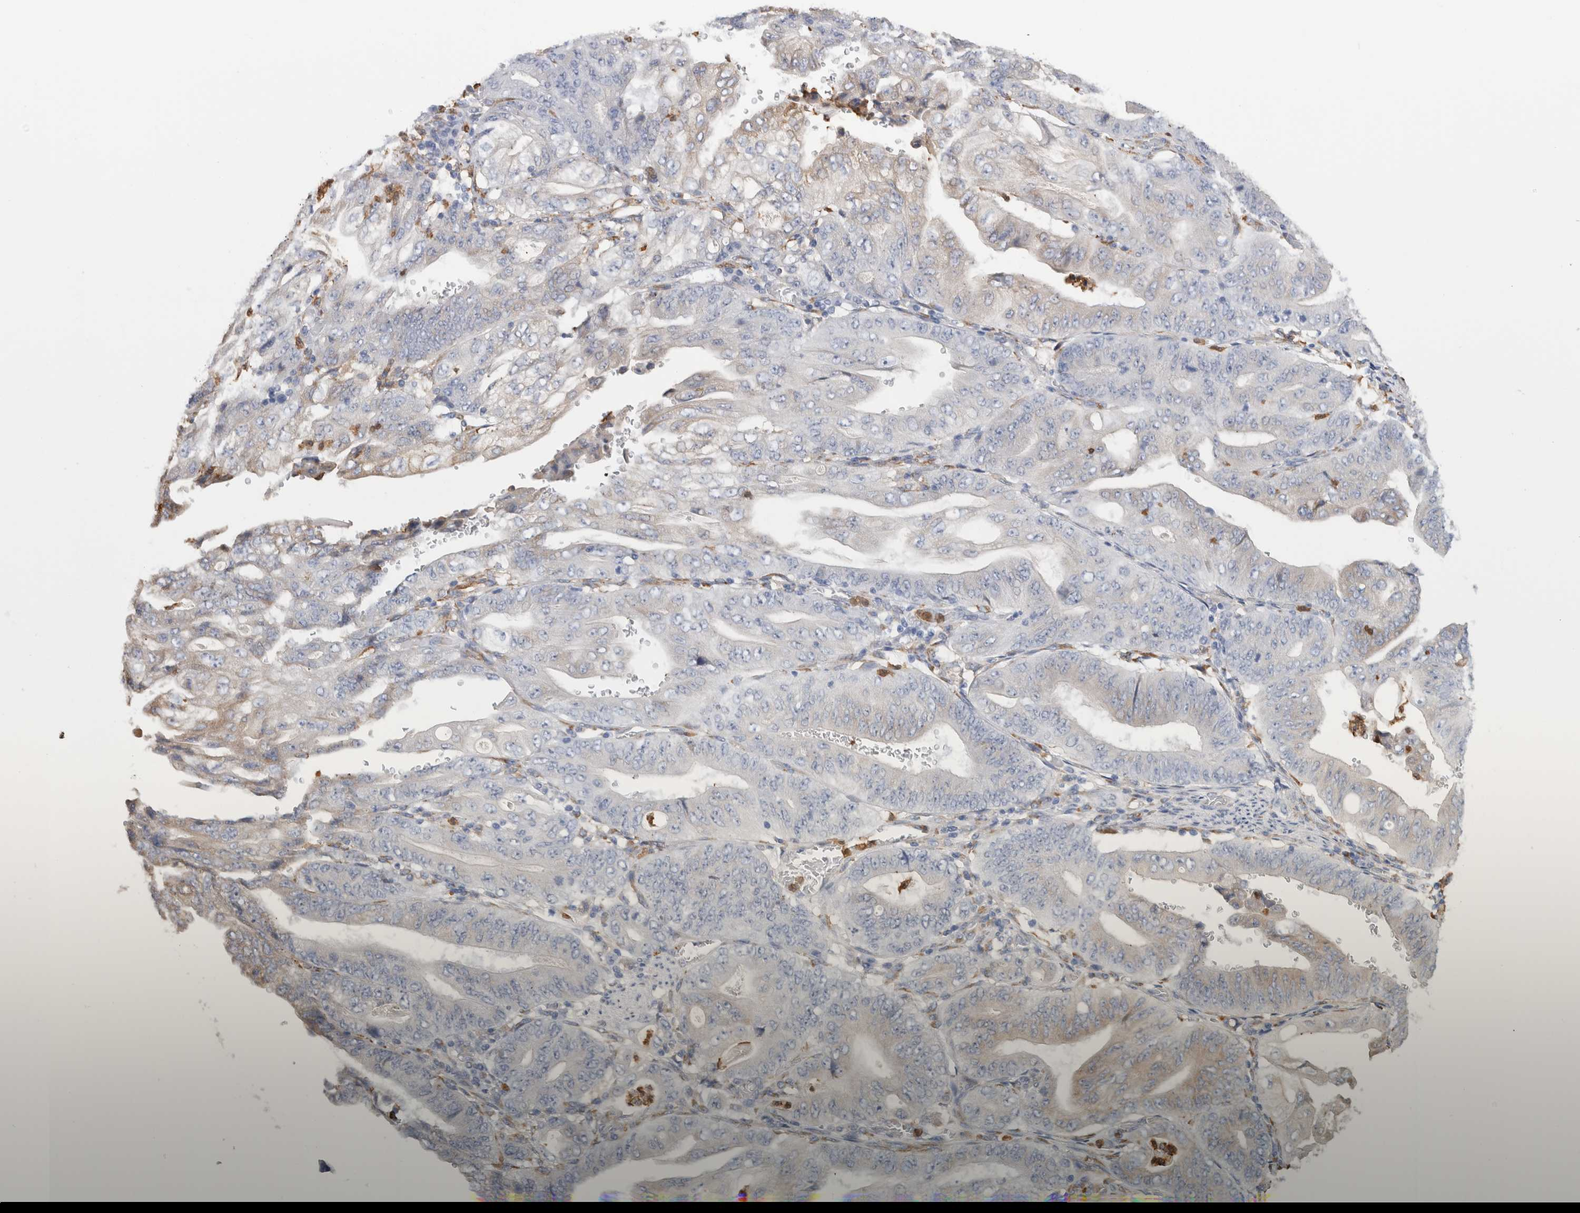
{"staining": {"intensity": "negative", "quantity": "none", "location": "none"}, "tissue": "stomach cancer", "cell_type": "Tumor cells", "image_type": "cancer", "snomed": [{"axis": "morphology", "description": "Adenocarcinoma, NOS"}, {"axis": "topography", "description": "Stomach"}], "caption": "This is an immunohistochemistry micrograph of human adenocarcinoma (stomach). There is no expression in tumor cells.", "gene": "P4HA1", "patient": {"sex": "female", "age": 73}}